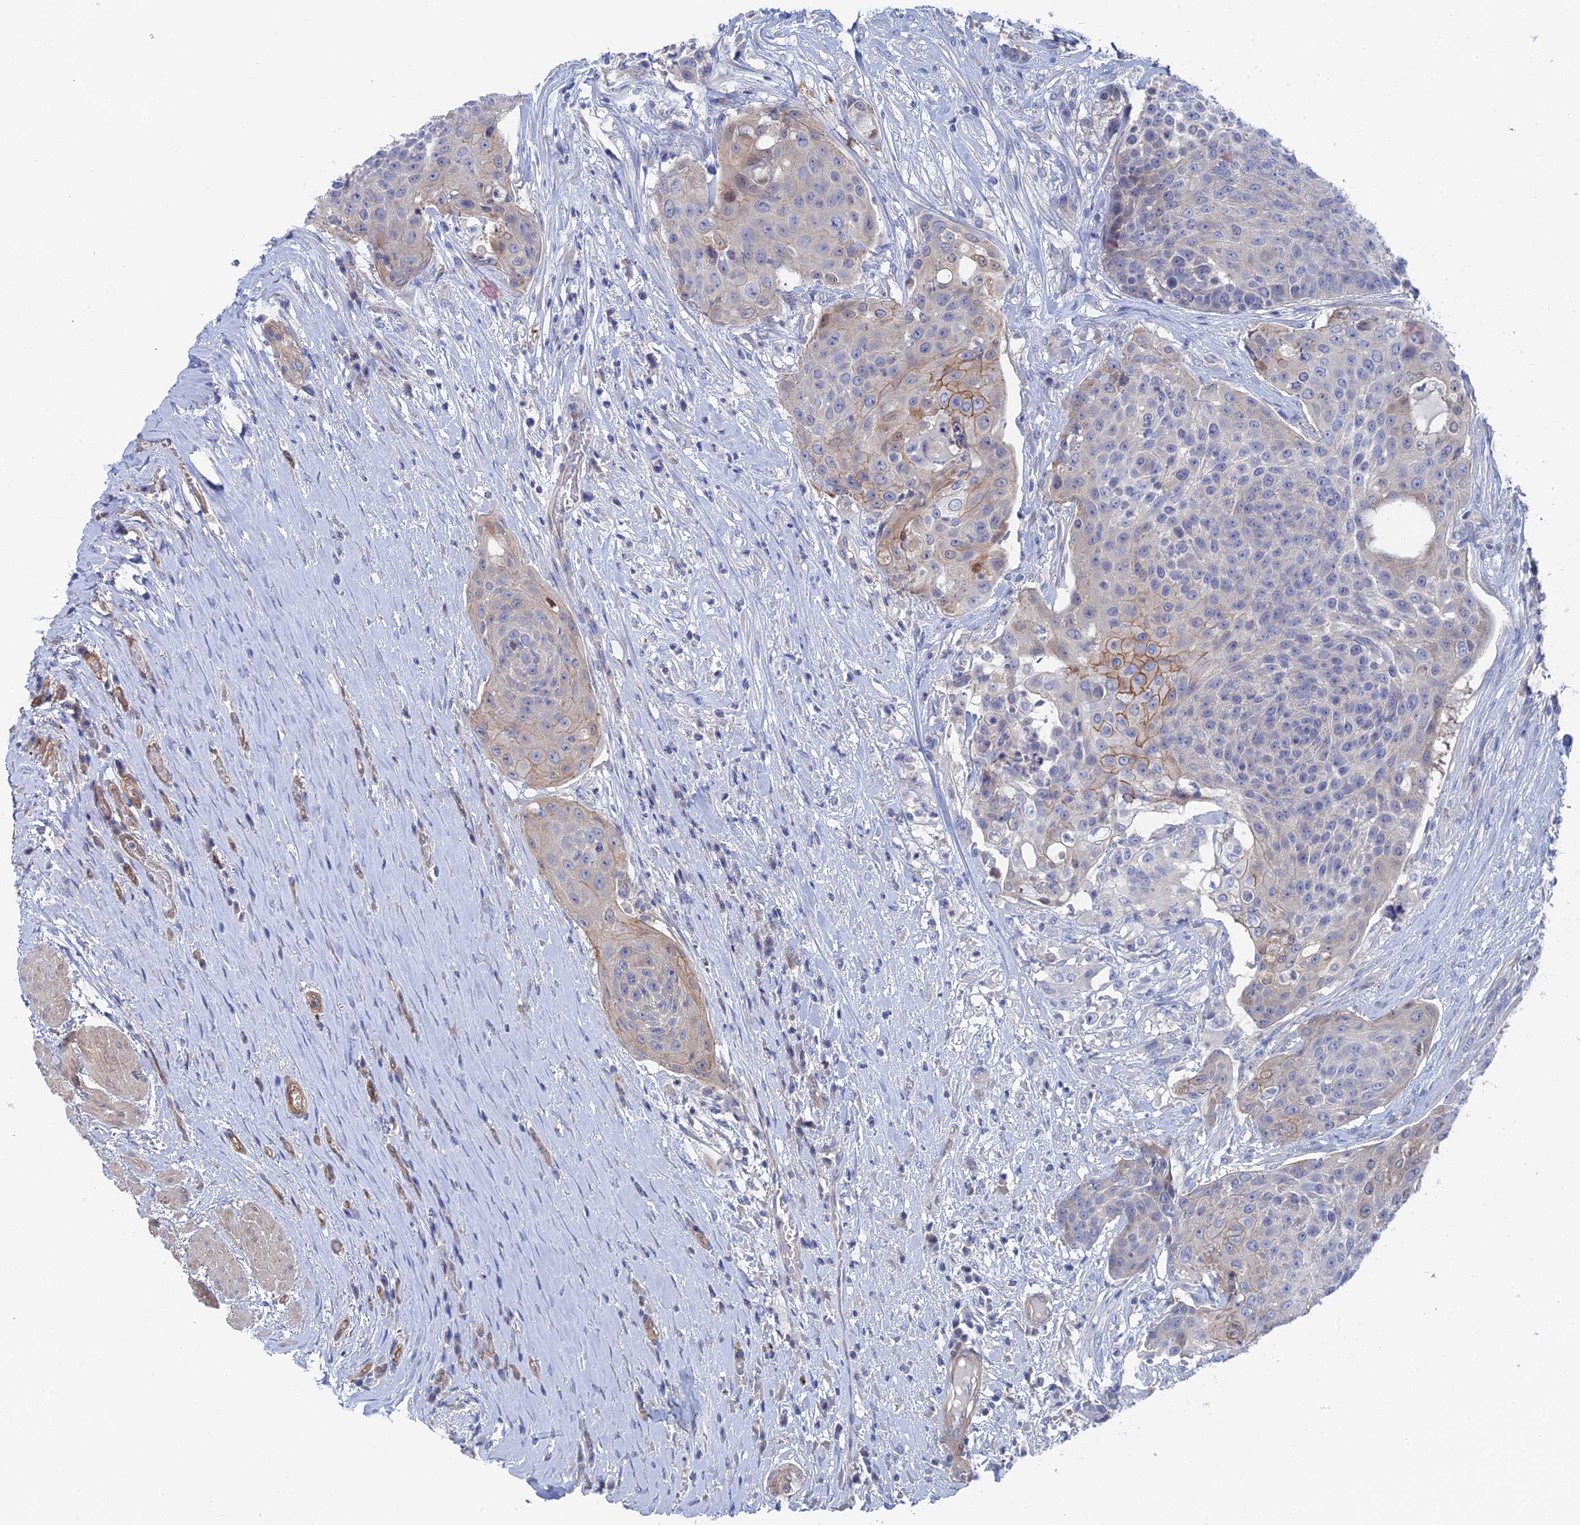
{"staining": {"intensity": "negative", "quantity": "none", "location": "none"}, "tissue": "urothelial cancer", "cell_type": "Tumor cells", "image_type": "cancer", "snomed": [{"axis": "morphology", "description": "Urothelial carcinoma, High grade"}, {"axis": "topography", "description": "Urinary bladder"}], "caption": "This is an immunohistochemistry histopathology image of high-grade urothelial carcinoma. There is no positivity in tumor cells.", "gene": "MTHFSD", "patient": {"sex": "female", "age": 63}}